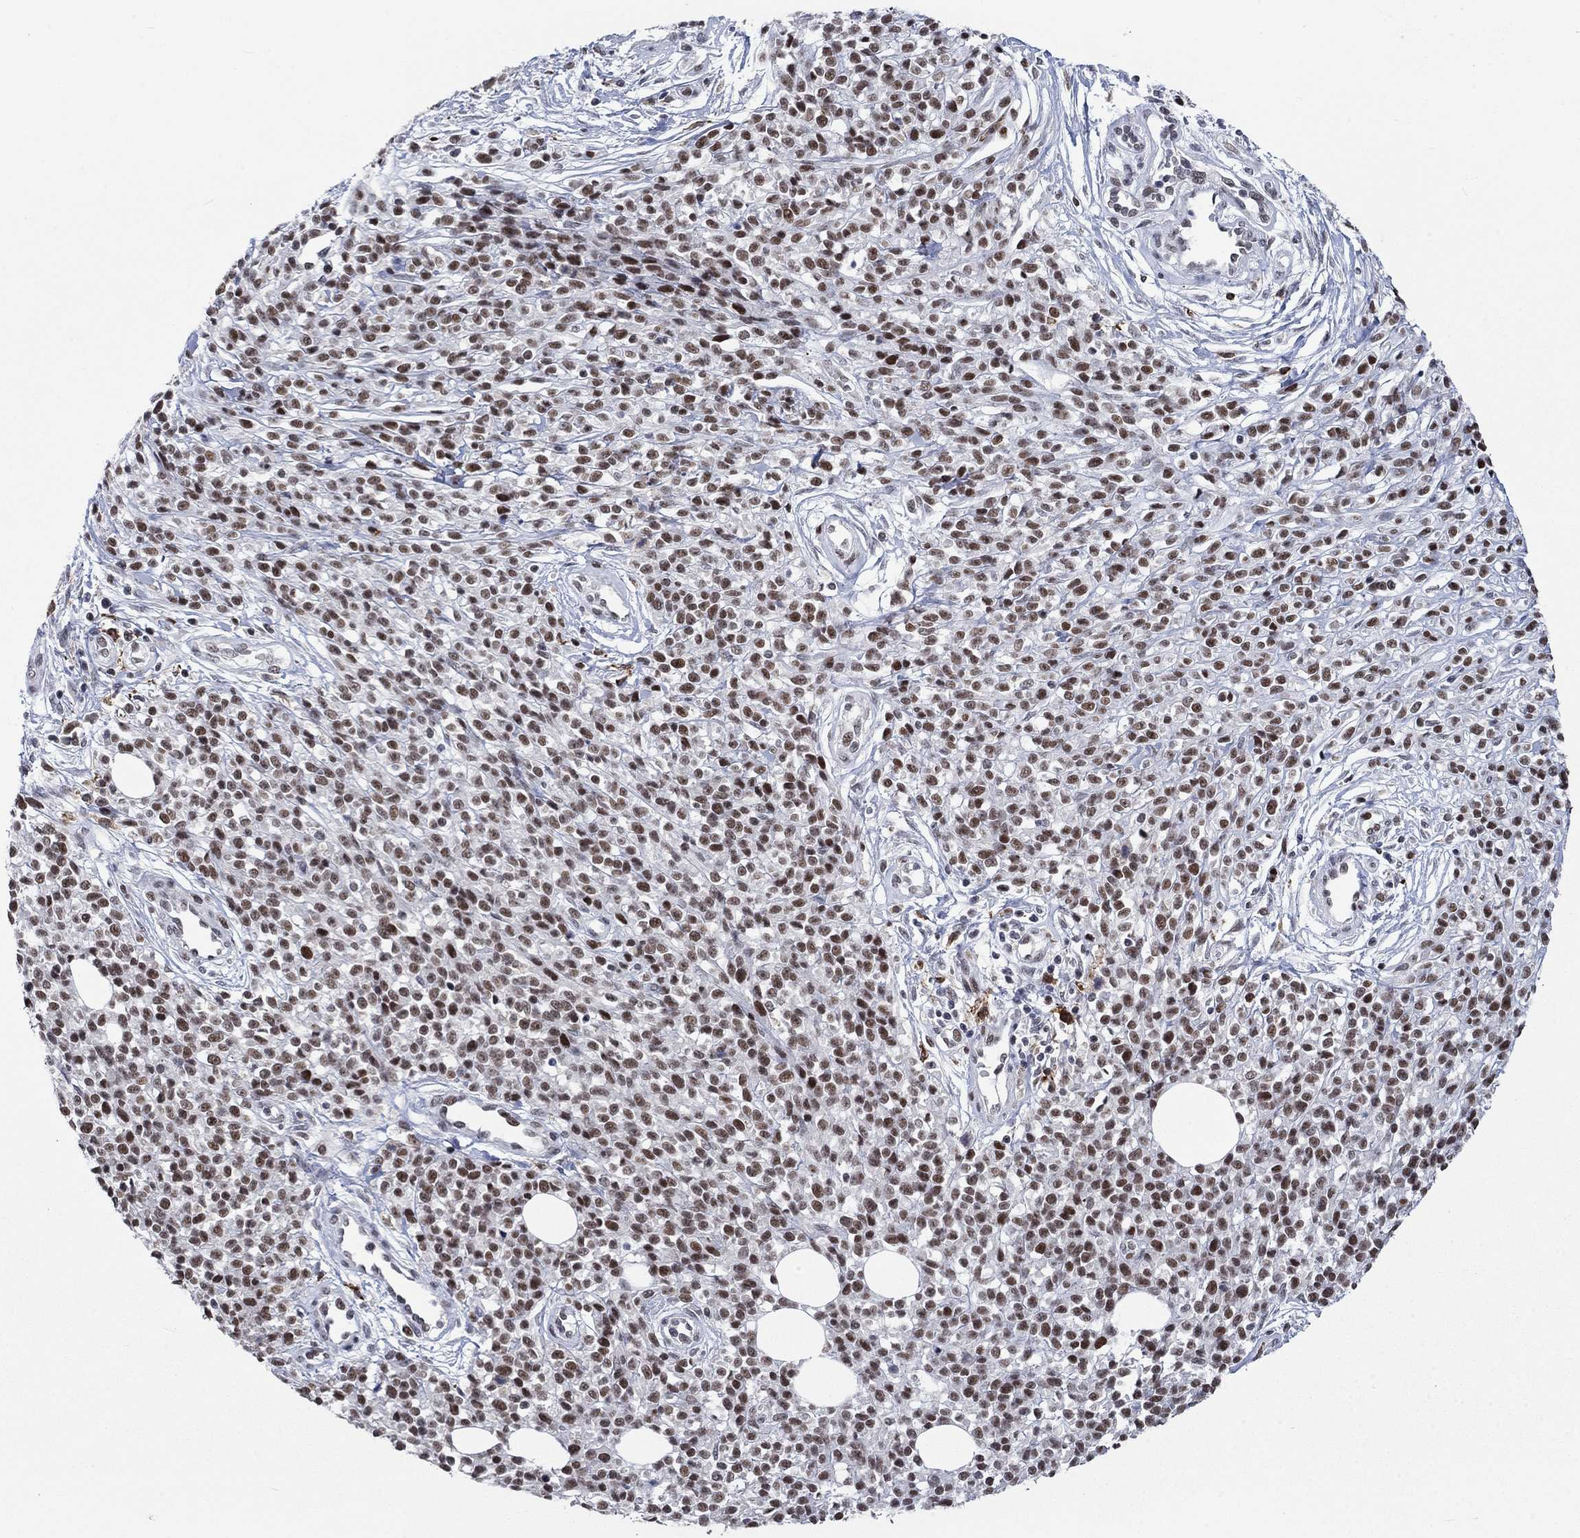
{"staining": {"intensity": "moderate", "quantity": ">75%", "location": "nuclear"}, "tissue": "melanoma", "cell_type": "Tumor cells", "image_type": "cancer", "snomed": [{"axis": "morphology", "description": "Malignant melanoma, NOS"}, {"axis": "topography", "description": "Skin"}, {"axis": "topography", "description": "Skin of trunk"}], "caption": "The image displays immunohistochemical staining of malignant melanoma. There is moderate nuclear expression is present in about >75% of tumor cells.", "gene": "HCFC1", "patient": {"sex": "male", "age": 74}}